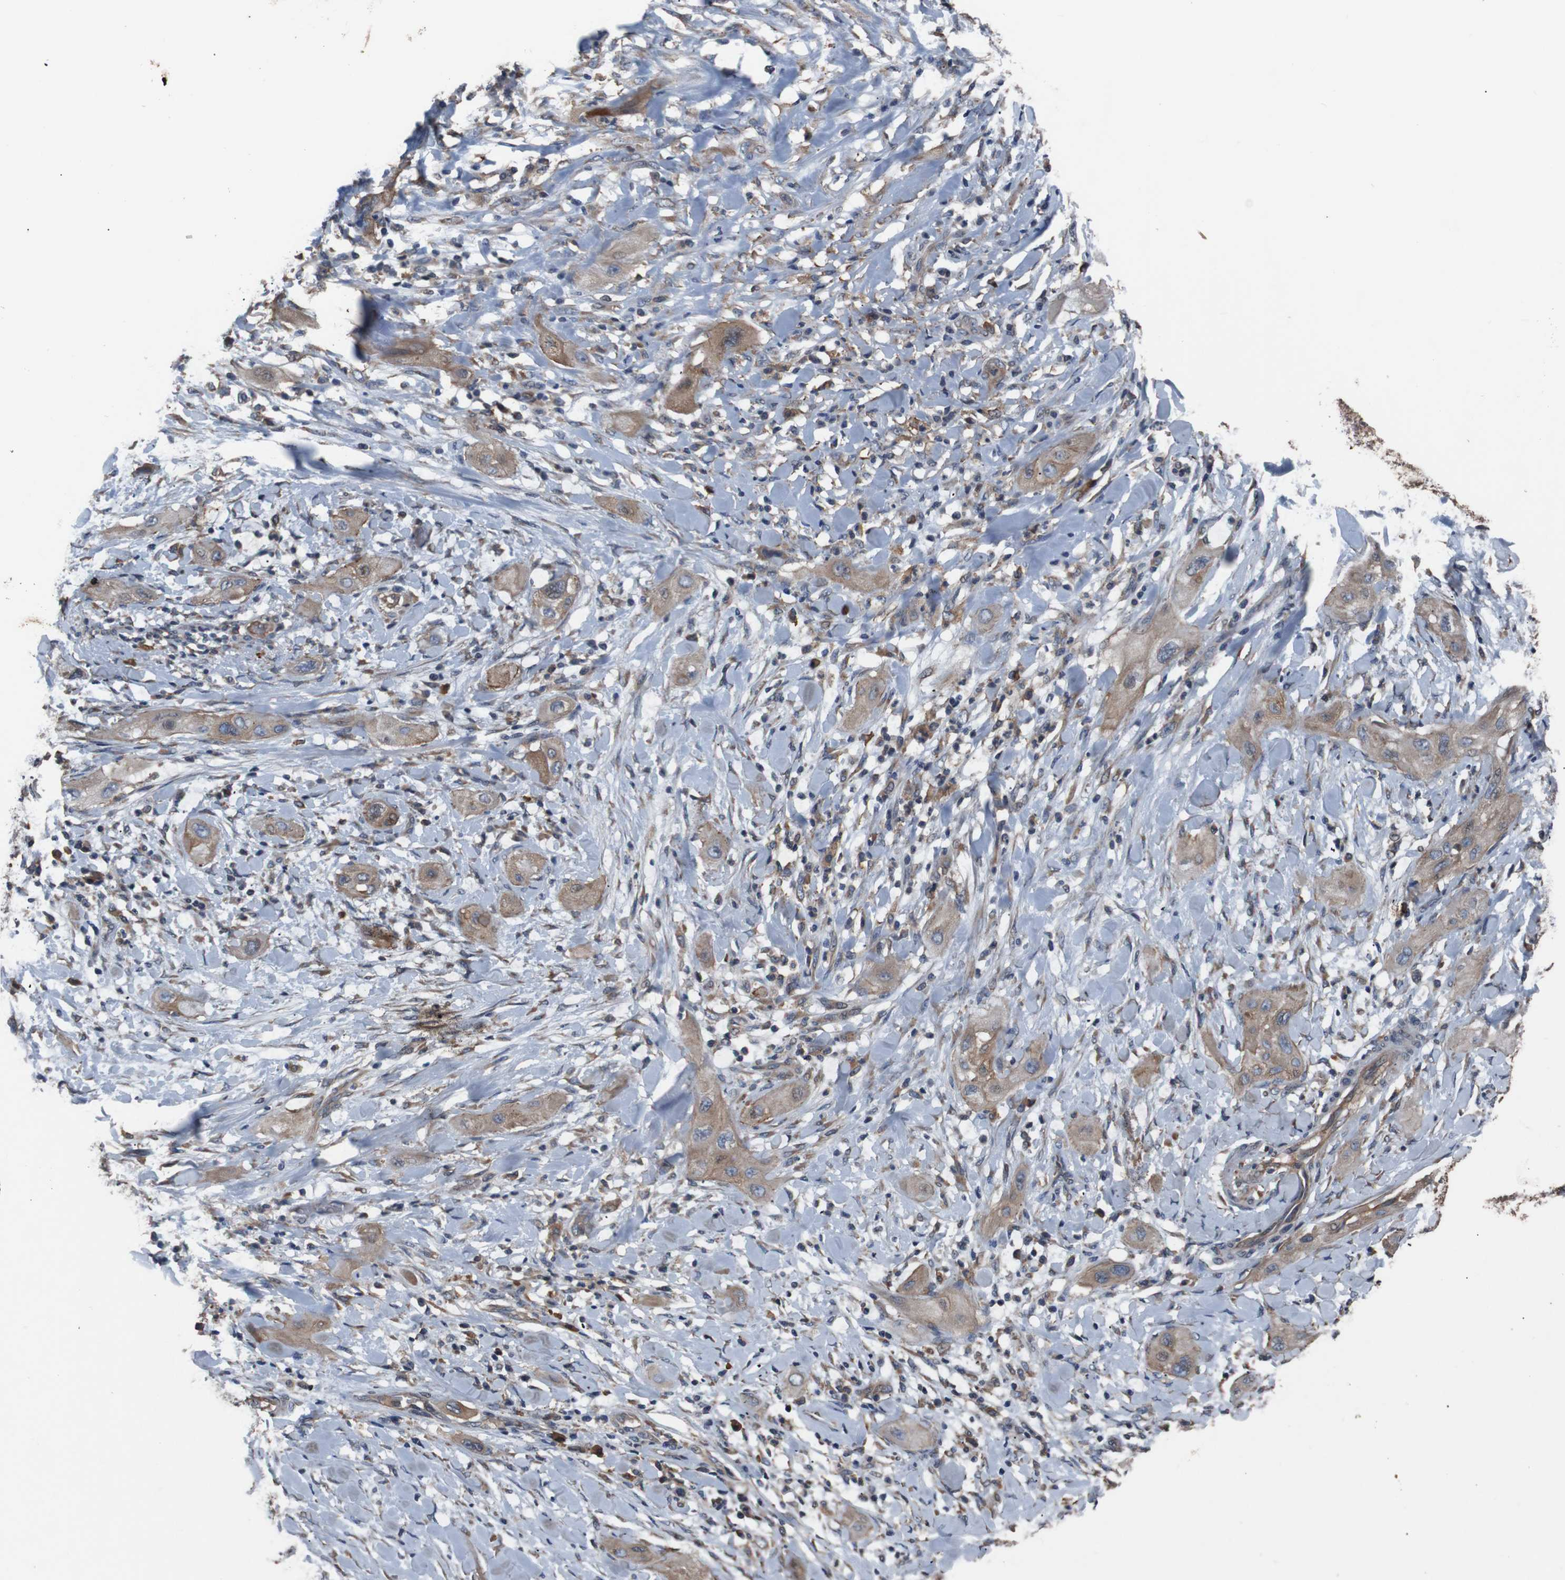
{"staining": {"intensity": "moderate", "quantity": ">75%", "location": "cytoplasmic/membranous"}, "tissue": "lung cancer", "cell_type": "Tumor cells", "image_type": "cancer", "snomed": [{"axis": "morphology", "description": "Squamous cell carcinoma, NOS"}, {"axis": "topography", "description": "Lung"}], "caption": "Lung squamous cell carcinoma stained with a protein marker demonstrates moderate staining in tumor cells.", "gene": "SIGMAR1", "patient": {"sex": "female", "age": 47}}